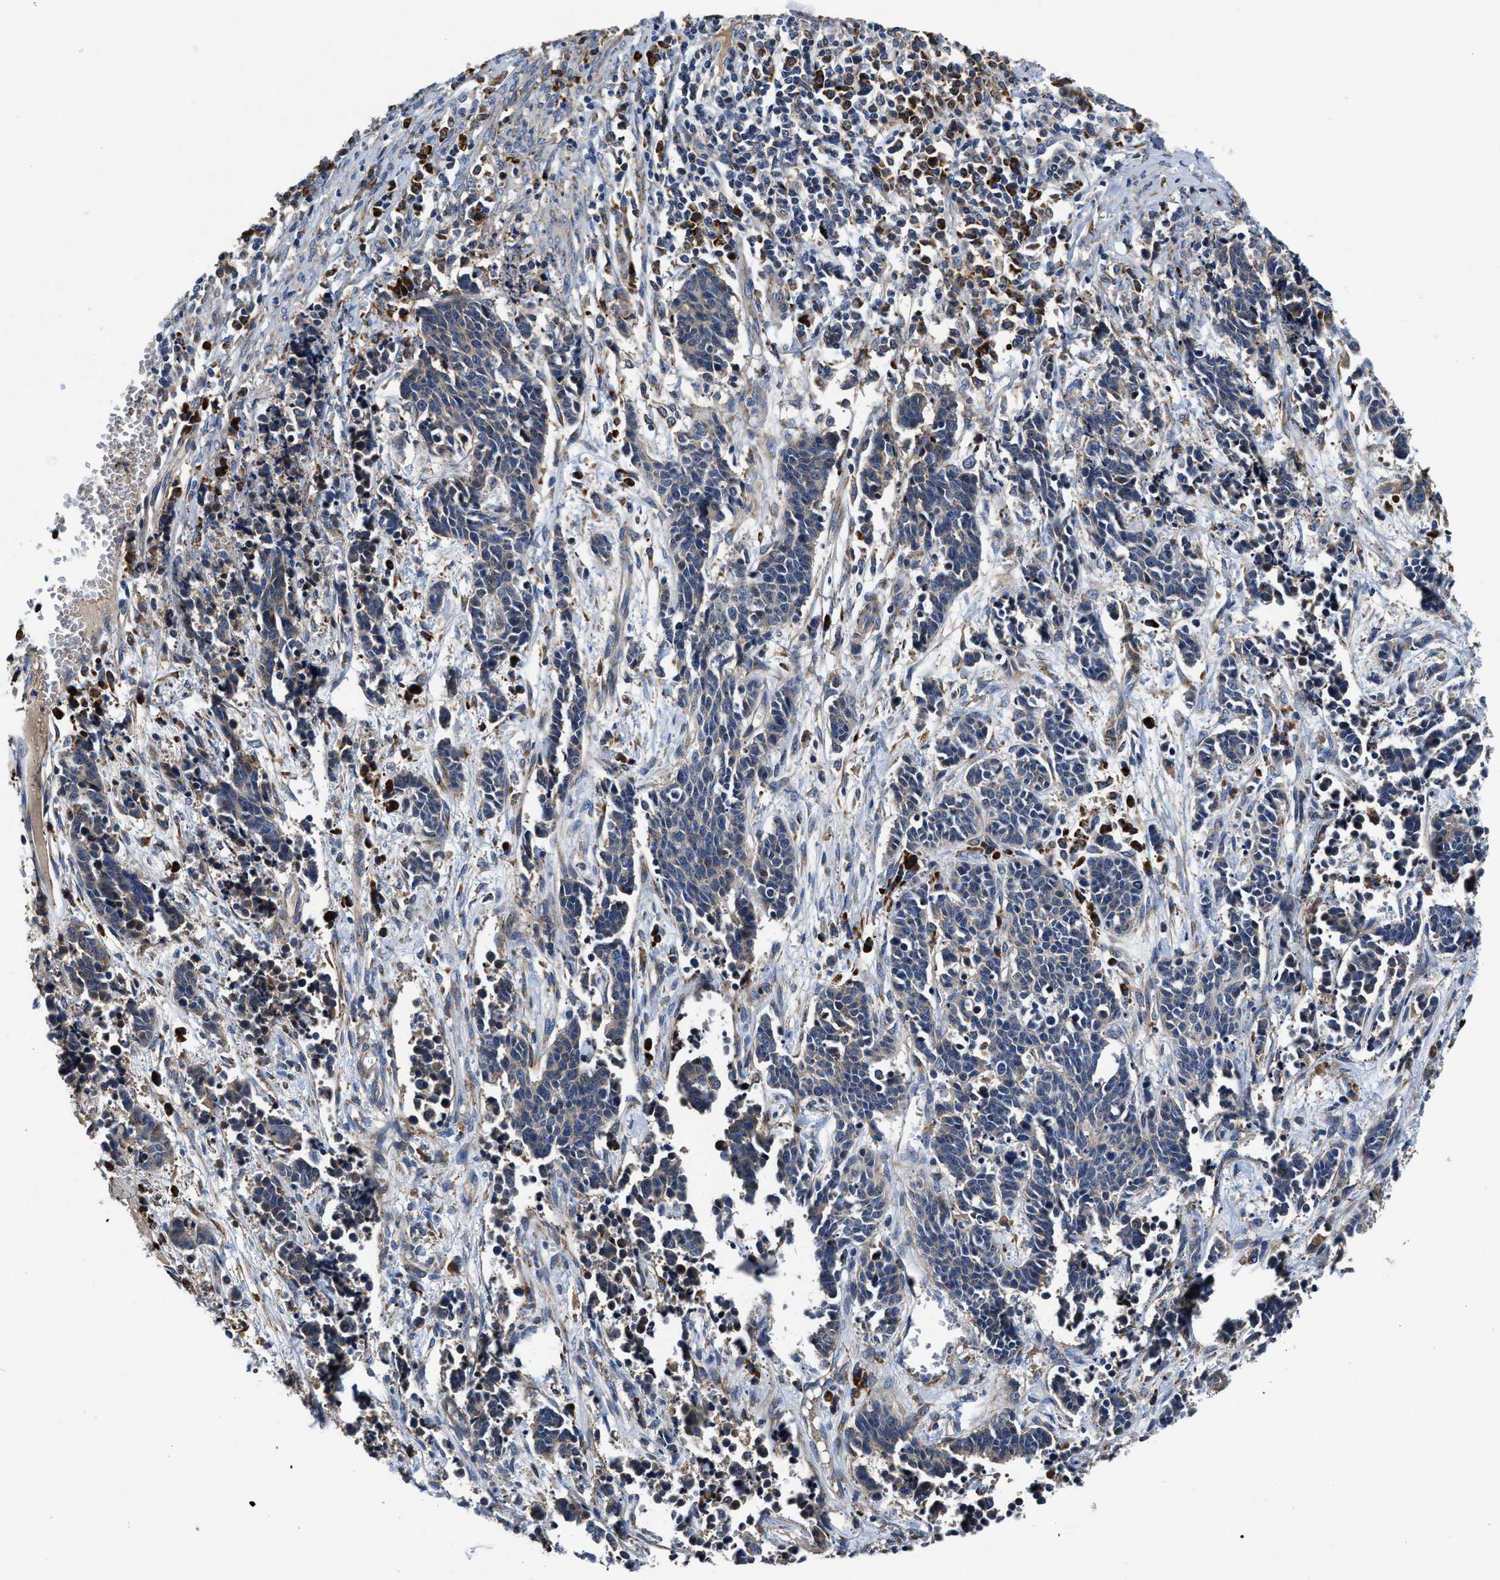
{"staining": {"intensity": "negative", "quantity": "none", "location": "none"}, "tissue": "cervical cancer", "cell_type": "Tumor cells", "image_type": "cancer", "snomed": [{"axis": "morphology", "description": "Squamous cell carcinoma, NOS"}, {"axis": "topography", "description": "Cervix"}], "caption": "IHC of cervical squamous cell carcinoma displays no positivity in tumor cells.", "gene": "SLC12A2", "patient": {"sex": "female", "age": 35}}